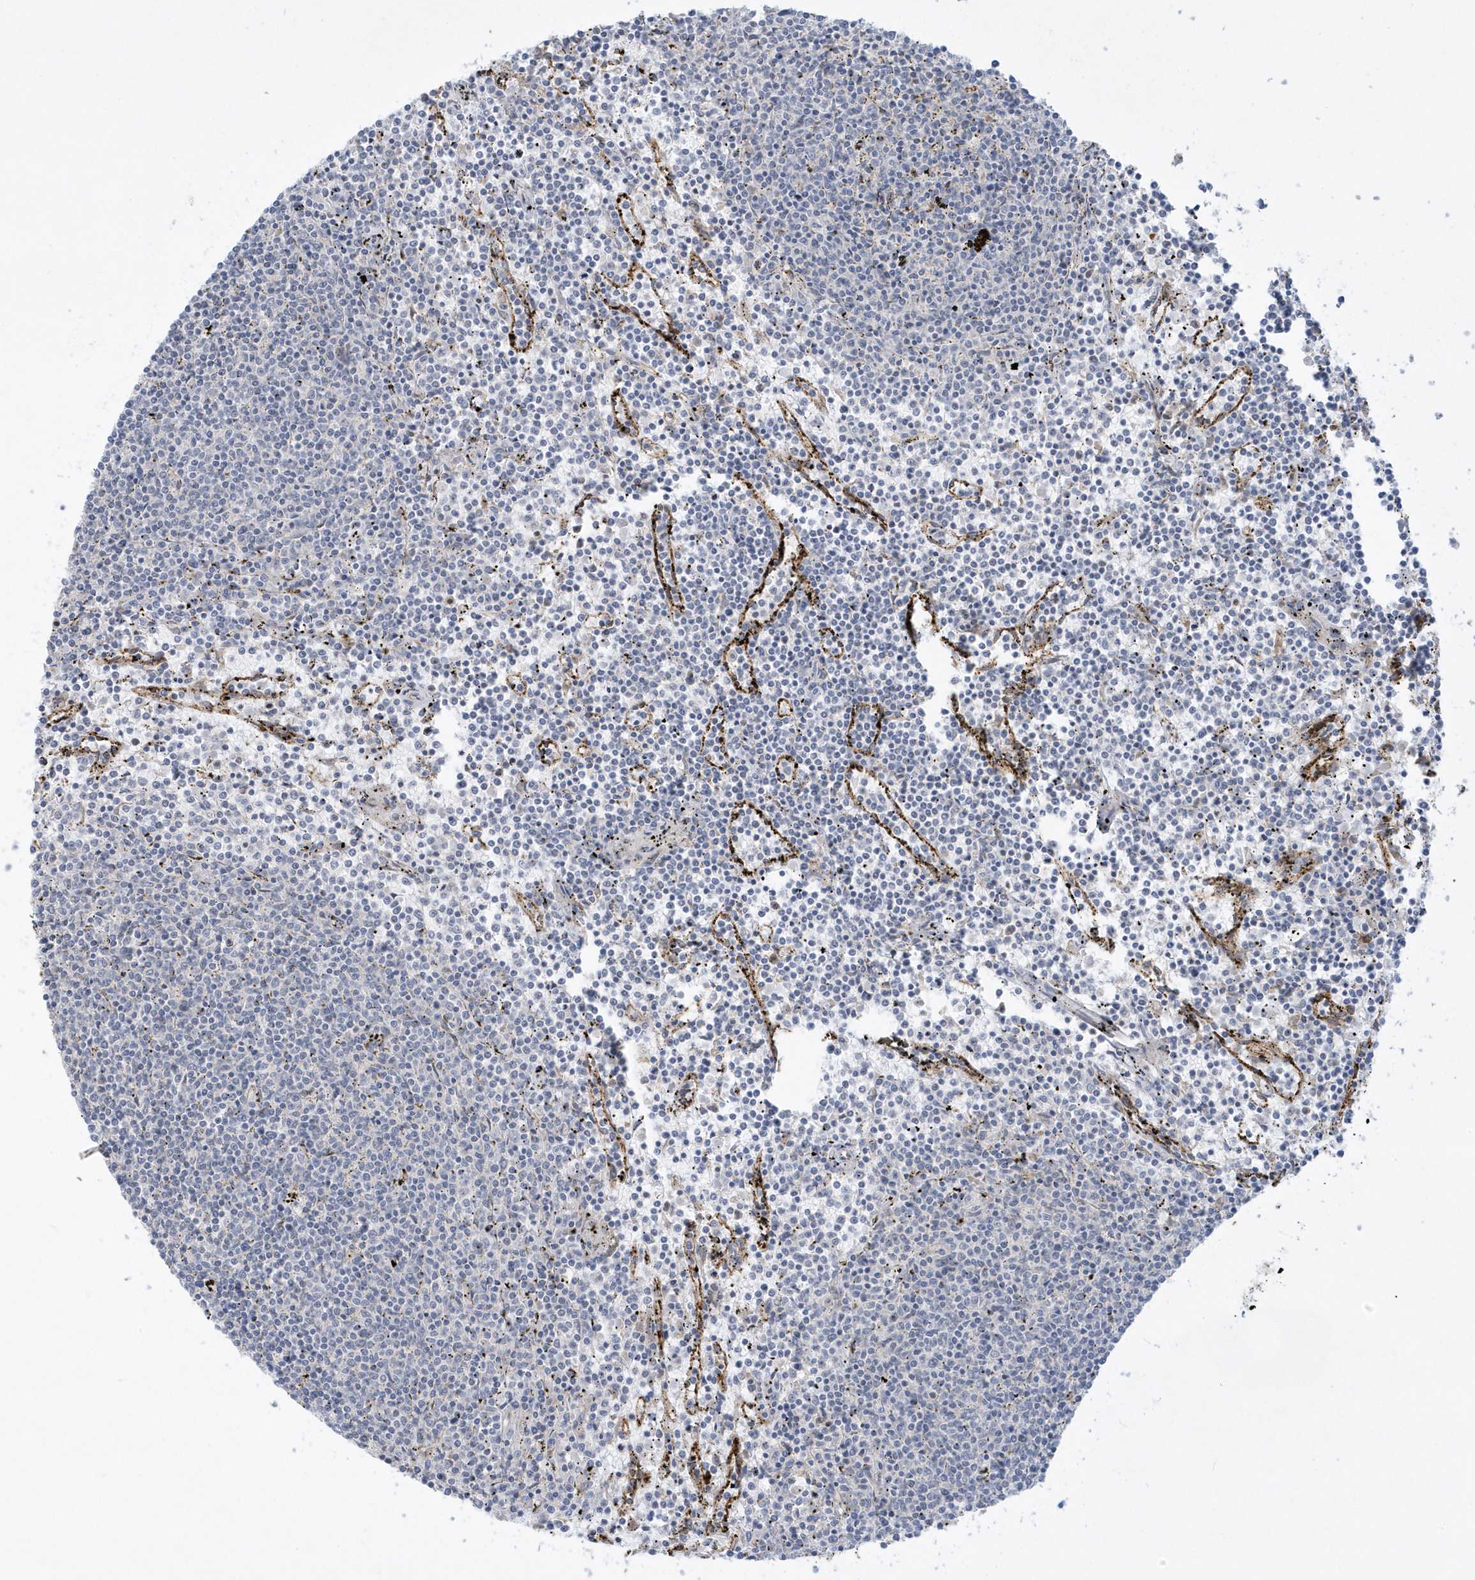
{"staining": {"intensity": "negative", "quantity": "none", "location": "none"}, "tissue": "lymphoma", "cell_type": "Tumor cells", "image_type": "cancer", "snomed": [{"axis": "morphology", "description": "Malignant lymphoma, non-Hodgkin's type, Low grade"}, {"axis": "topography", "description": "Spleen"}], "caption": "The image reveals no staining of tumor cells in lymphoma.", "gene": "THADA", "patient": {"sex": "female", "age": 50}}